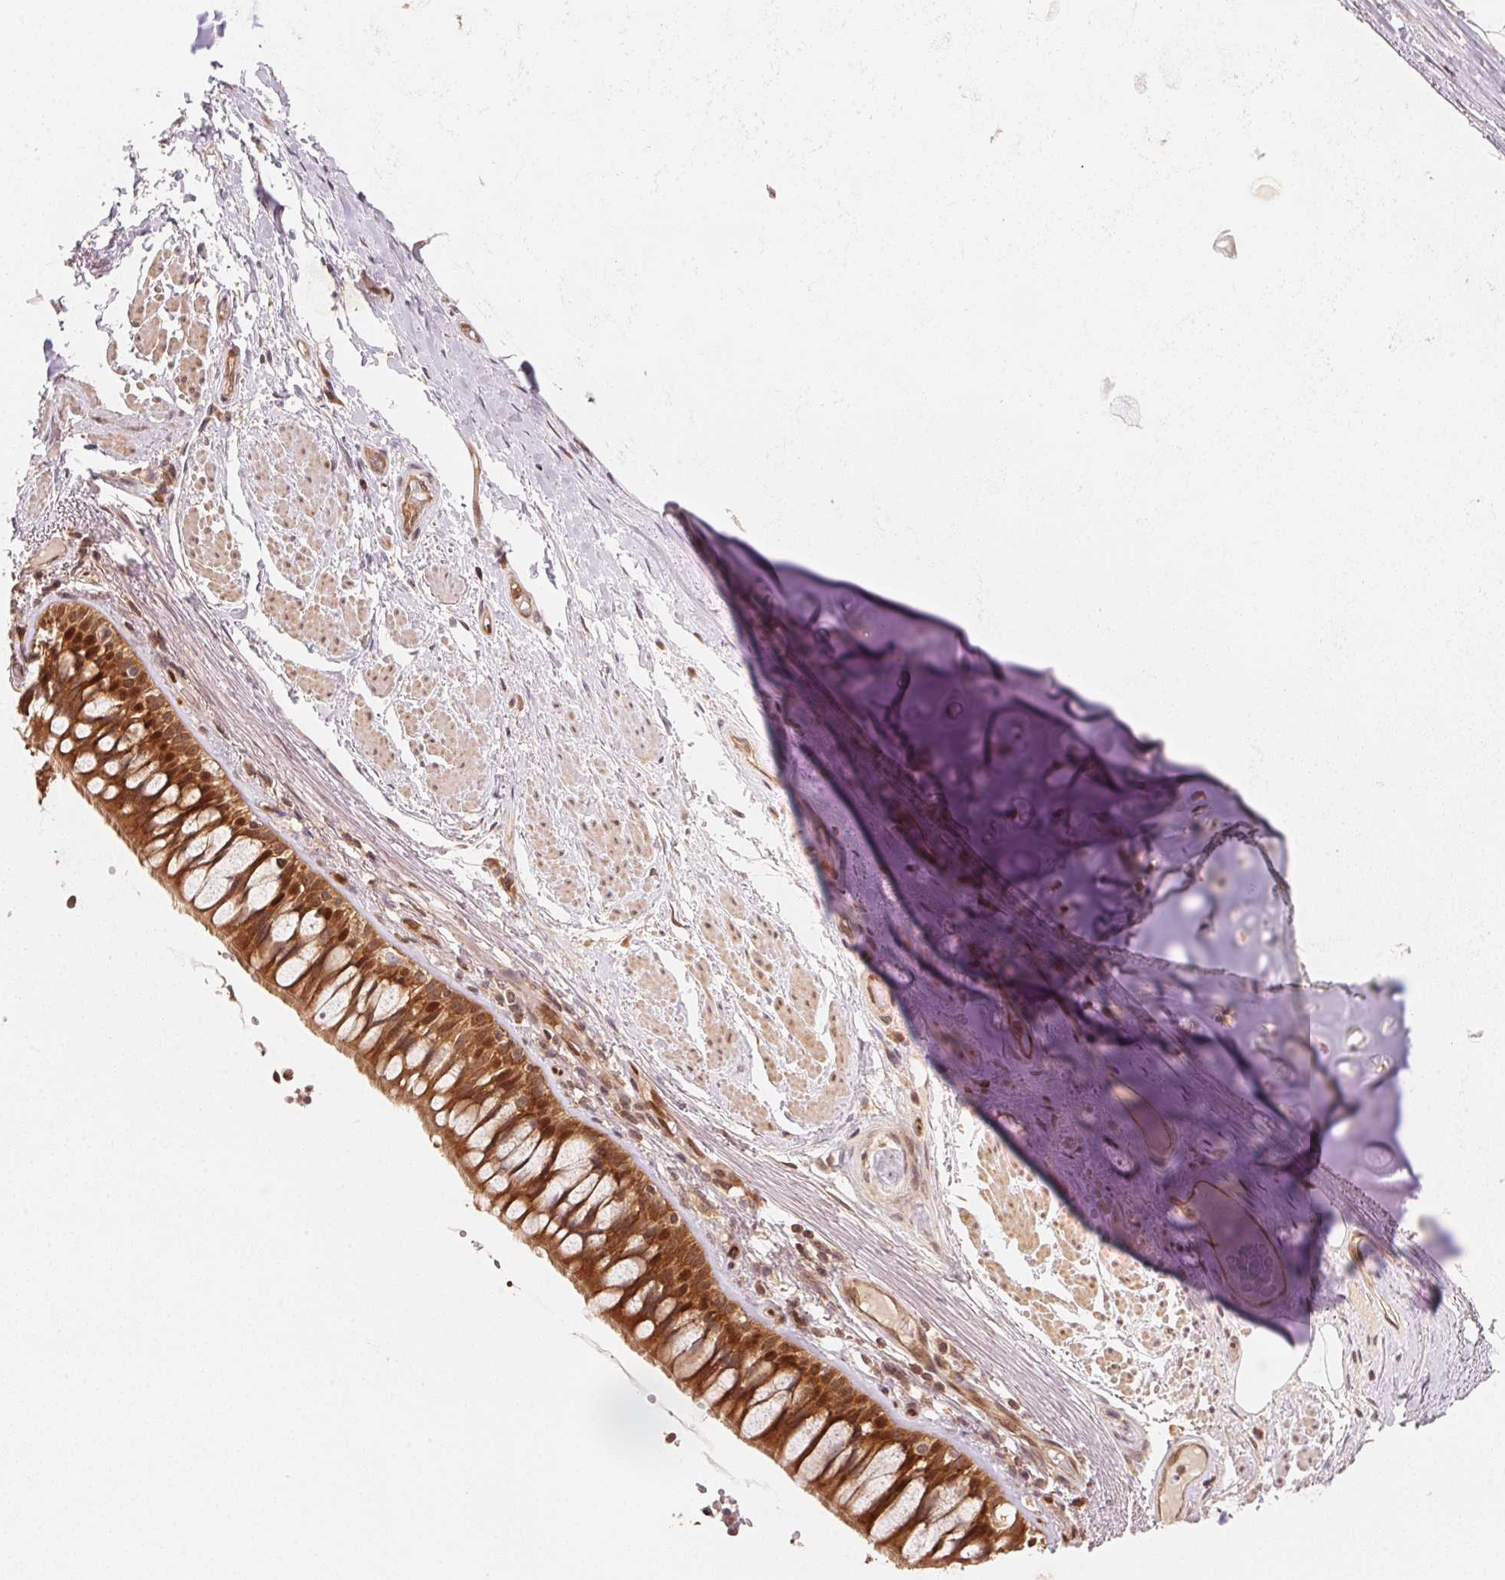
{"staining": {"intensity": "moderate", "quantity": "25%-75%", "location": "cytoplasmic/membranous,nuclear"}, "tissue": "soft tissue", "cell_type": "Chondrocytes", "image_type": "normal", "snomed": [{"axis": "morphology", "description": "Normal tissue, NOS"}, {"axis": "topography", "description": "Cartilage tissue"}, {"axis": "topography", "description": "Bronchus"}], "caption": "Chondrocytes demonstrate medium levels of moderate cytoplasmic/membranous,nuclear positivity in approximately 25%-75% of cells in unremarkable human soft tissue. (Brightfield microscopy of DAB IHC at high magnification).", "gene": "CCDC102B", "patient": {"sex": "male", "age": 64}}